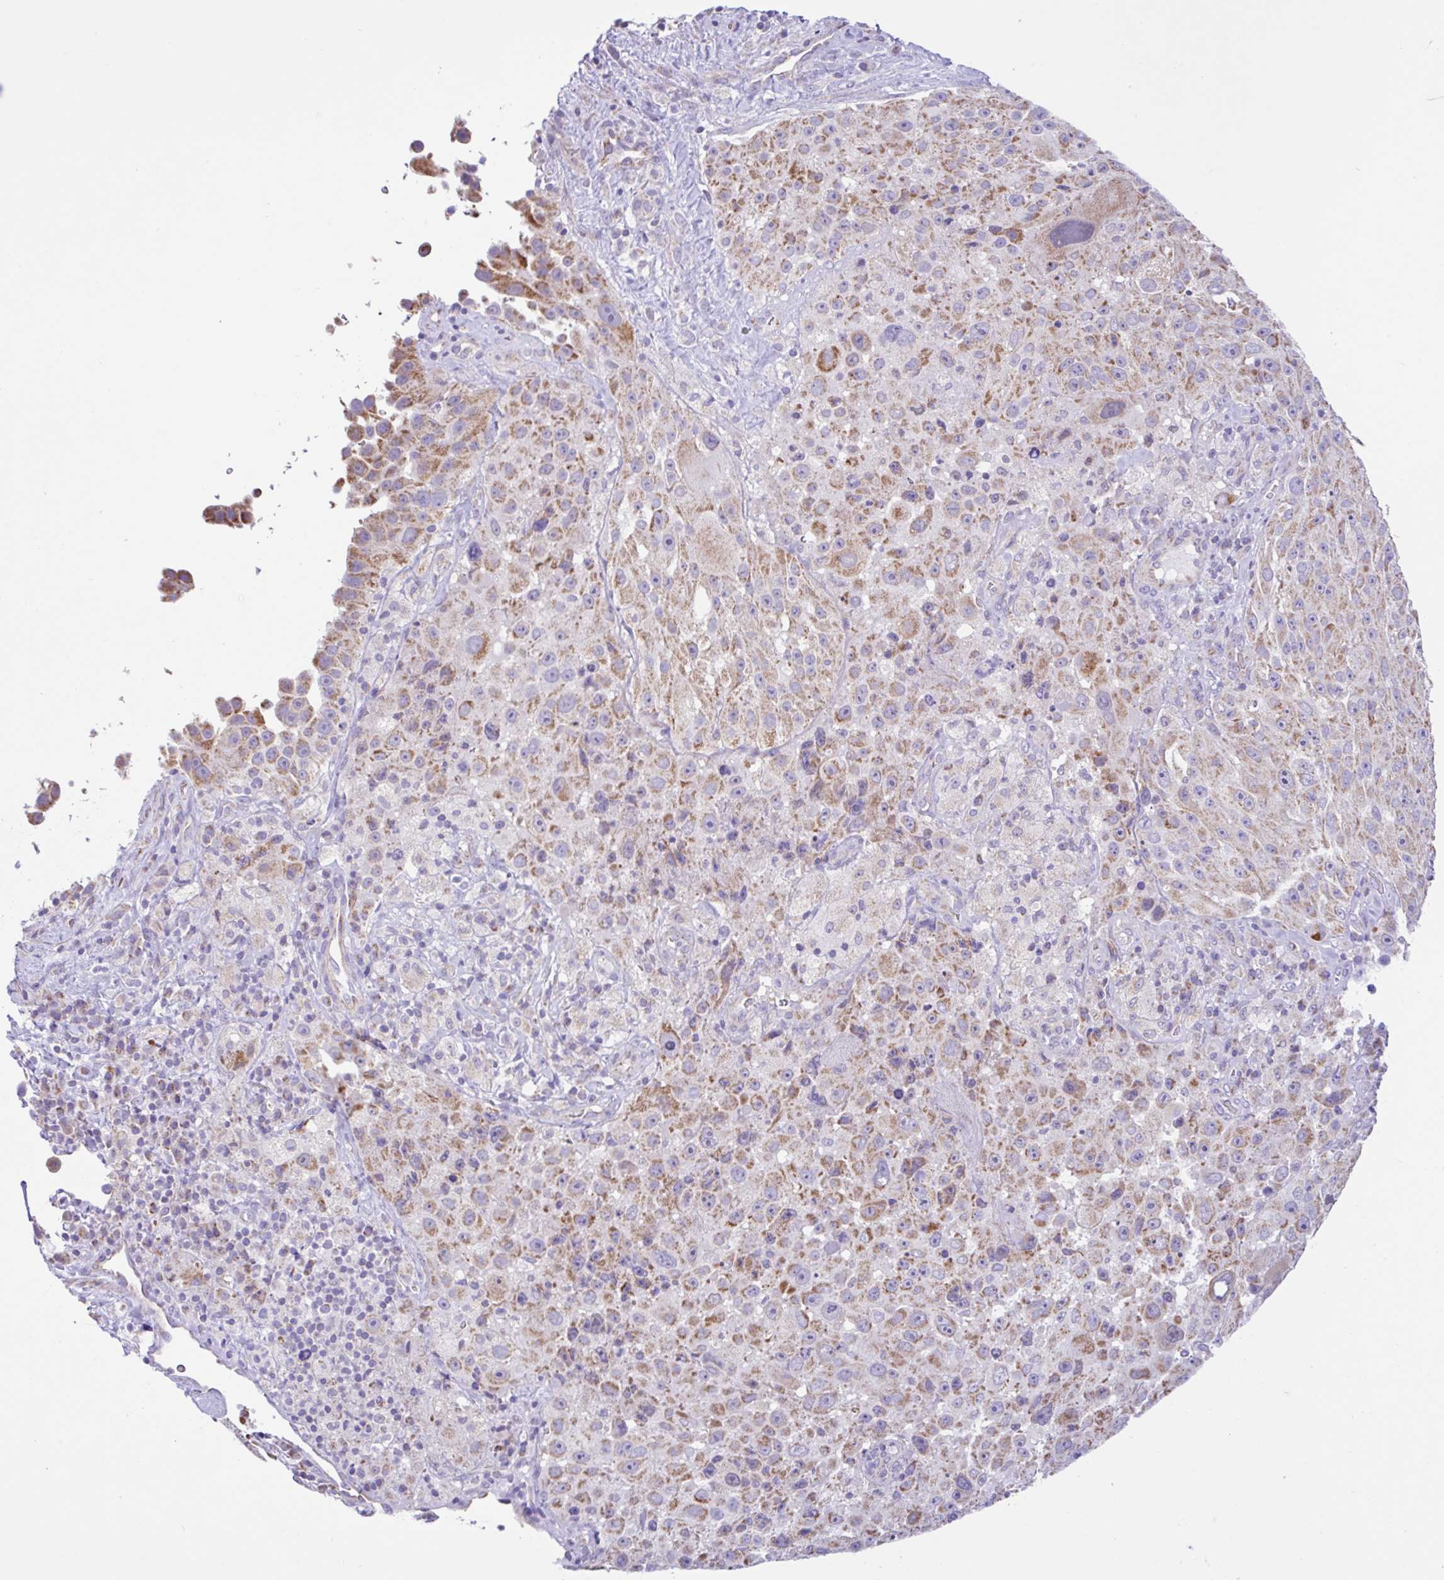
{"staining": {"intensity": "moderate", "quantity": "25%-75%", "location": "cytoplasmic/membranous"}, "tissue": "melanoma", "cell_type": "Tumor cells", "image_type": "cancer", "snomed": [{"axis": "morphology", "description": "Malignant melanoma, Metastatic site"}, {"axis": "topography", "description": "Lymph node"}], "caption": "A medium amount of moderate cytoplasmic/membranous expression is seen in approximately 25%-75% of tumor cells in melanoma tissue. Nuclei are stained in blue.", "gene": "NDUFS2", "patient": {"sex": "male", "age": 62}}